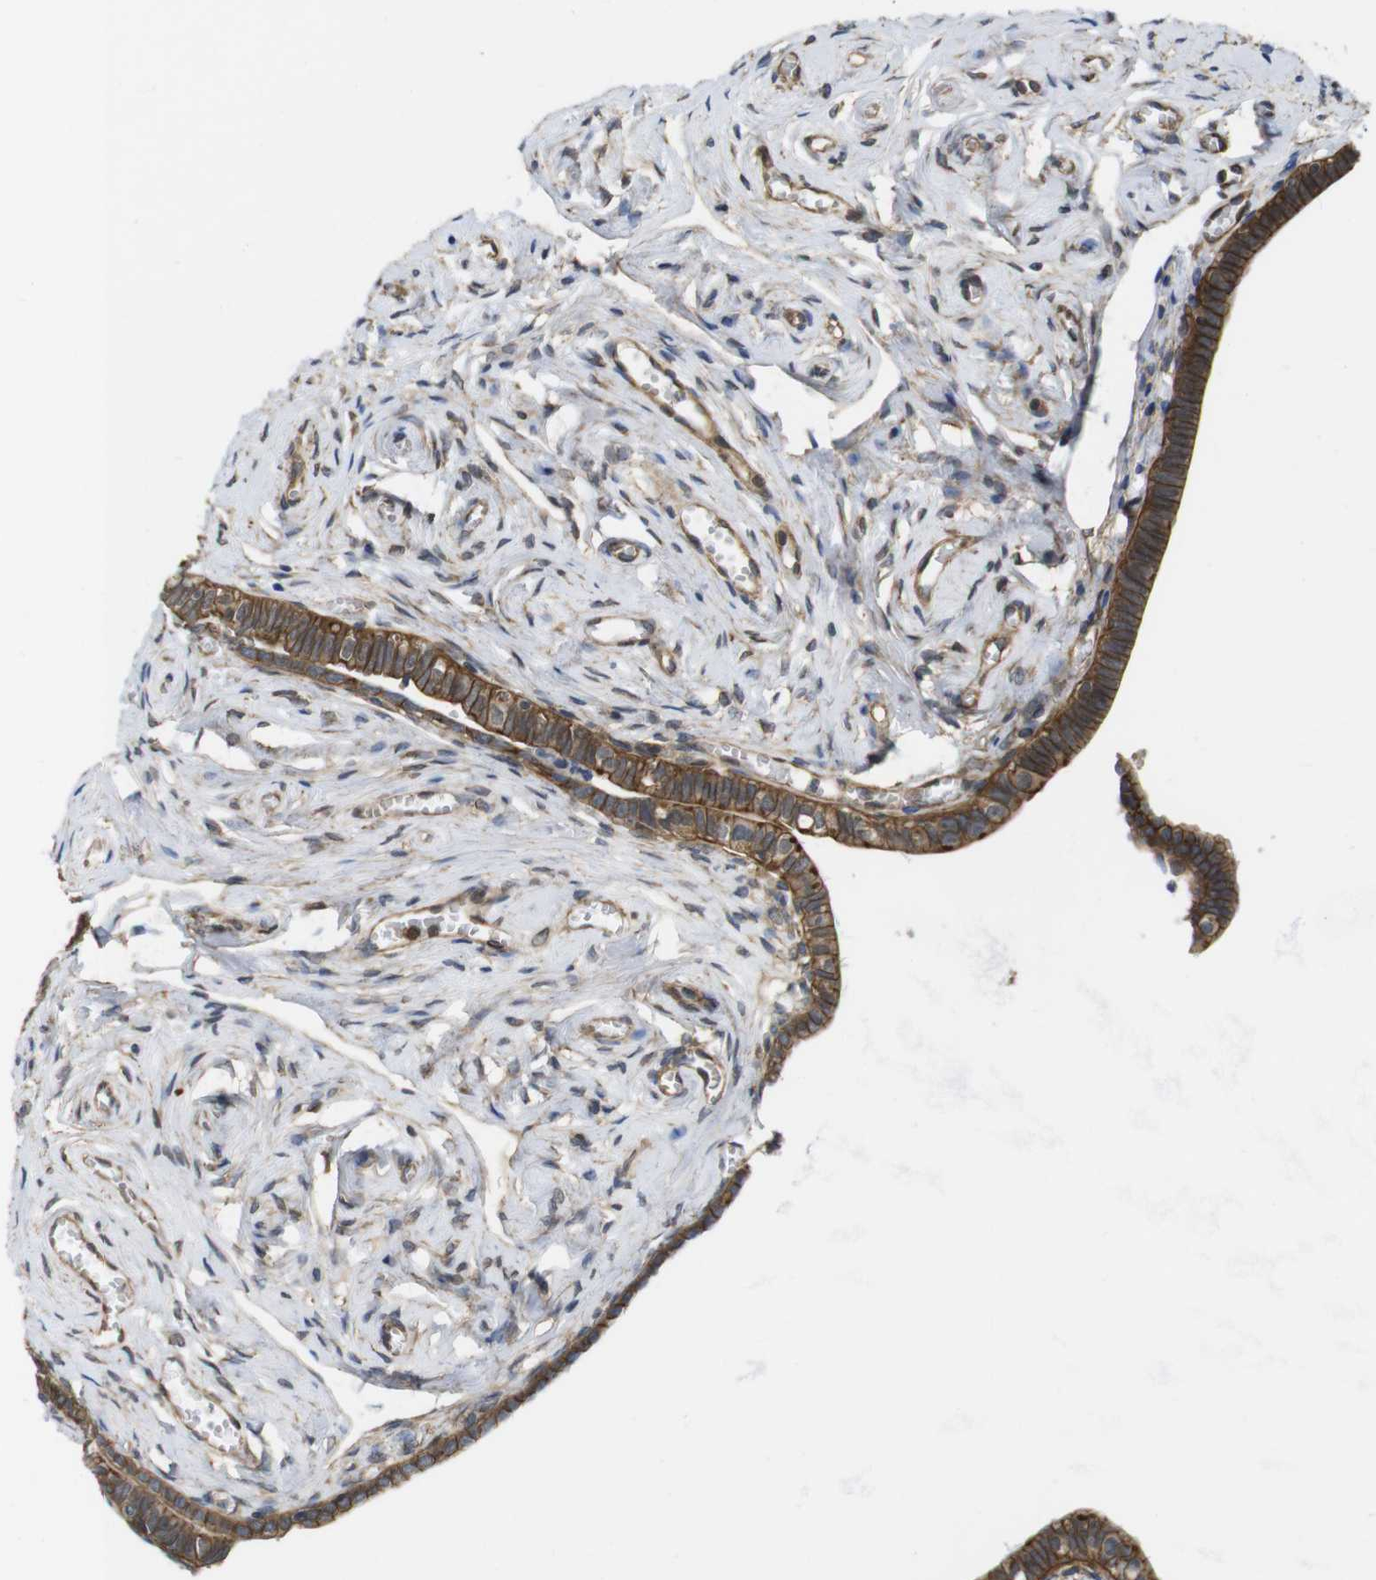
{"staining": {"intensity": "strong", "quantity": ">75%", "location": "cytoplasmic/membranous"}, "tissue": "fallopian tube", "cell_type": "Glandular cells", "image_type": "normal", "snomed": [{"axis": "morphology", "description": "Normal tissue, NOS"}, {"axis": "topography", "description": "Fallopian tube"}], "caption": "A high amount of strong cytoplasmic/membranous positivity is present in approximately >75% of glandular cells in normal fallopian tube. The staining was performed using DAB, with brown indicating positive protein expression. Nuclei are stained blue with hematoxylin.", "gene": "ZDHHC5", "patient": {"sex": "female", "age": 71}}